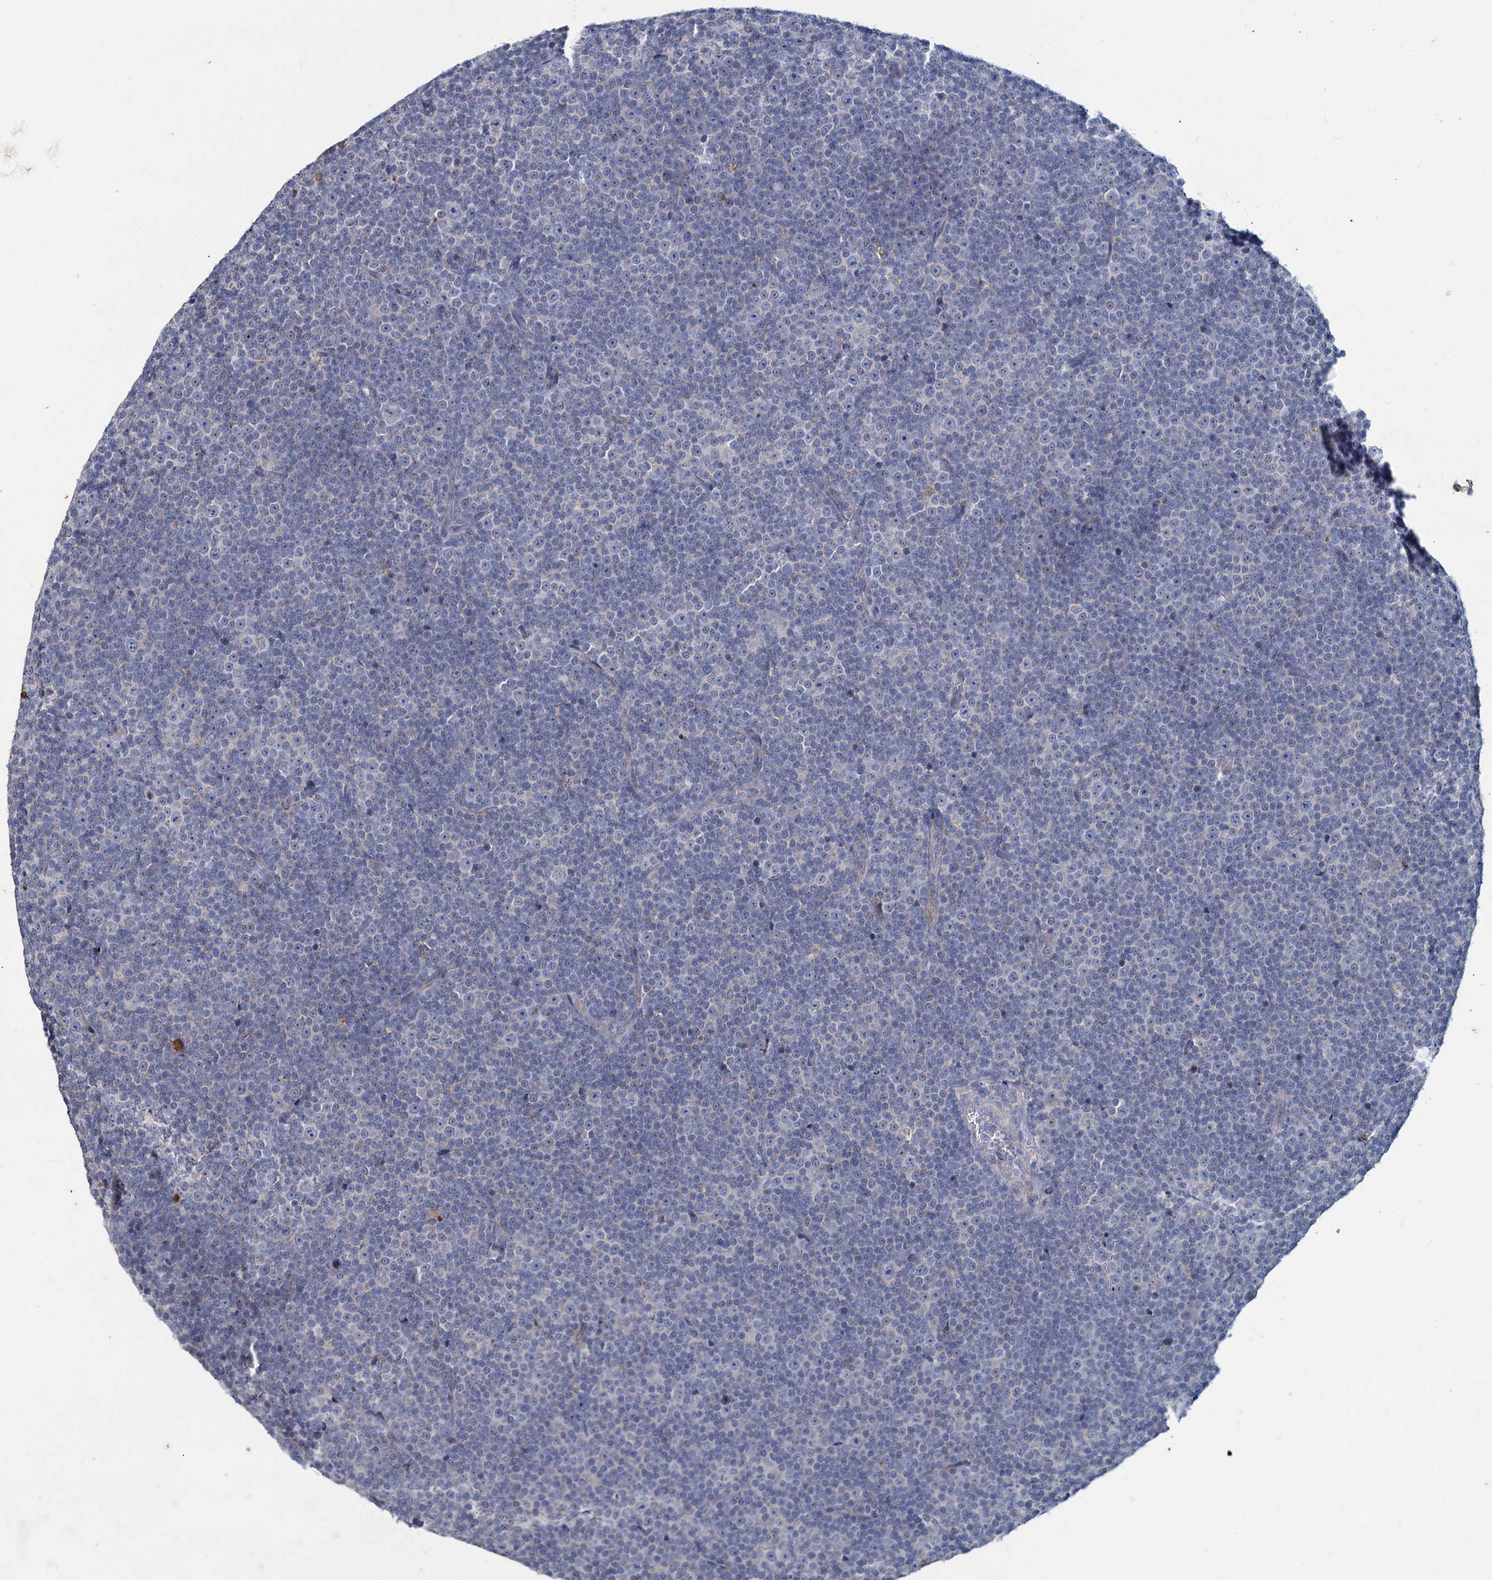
{"staining": {"intensity": "negative", "quantity": "none", "location": "none"}, "tissue": "lymphoma", "cell_type": "Tumor cells", "image_type": "cancer", "snomed": [{"axis": "morphology", "description": "Malignant lymphoma, non-Hodgkin's type, Low grade"}, {"axis": "topography", "description": "Lymph node"}], "caption": "Tumor cells show no significant protein expression in low-grade malignant lymphoma, non-Hodgkin's type. (DAB immunohistochemistry visualized using brightfield microscopy, high magnification).", "gene": "TMX2", "patient": {"sex": "female", "age": 67}}